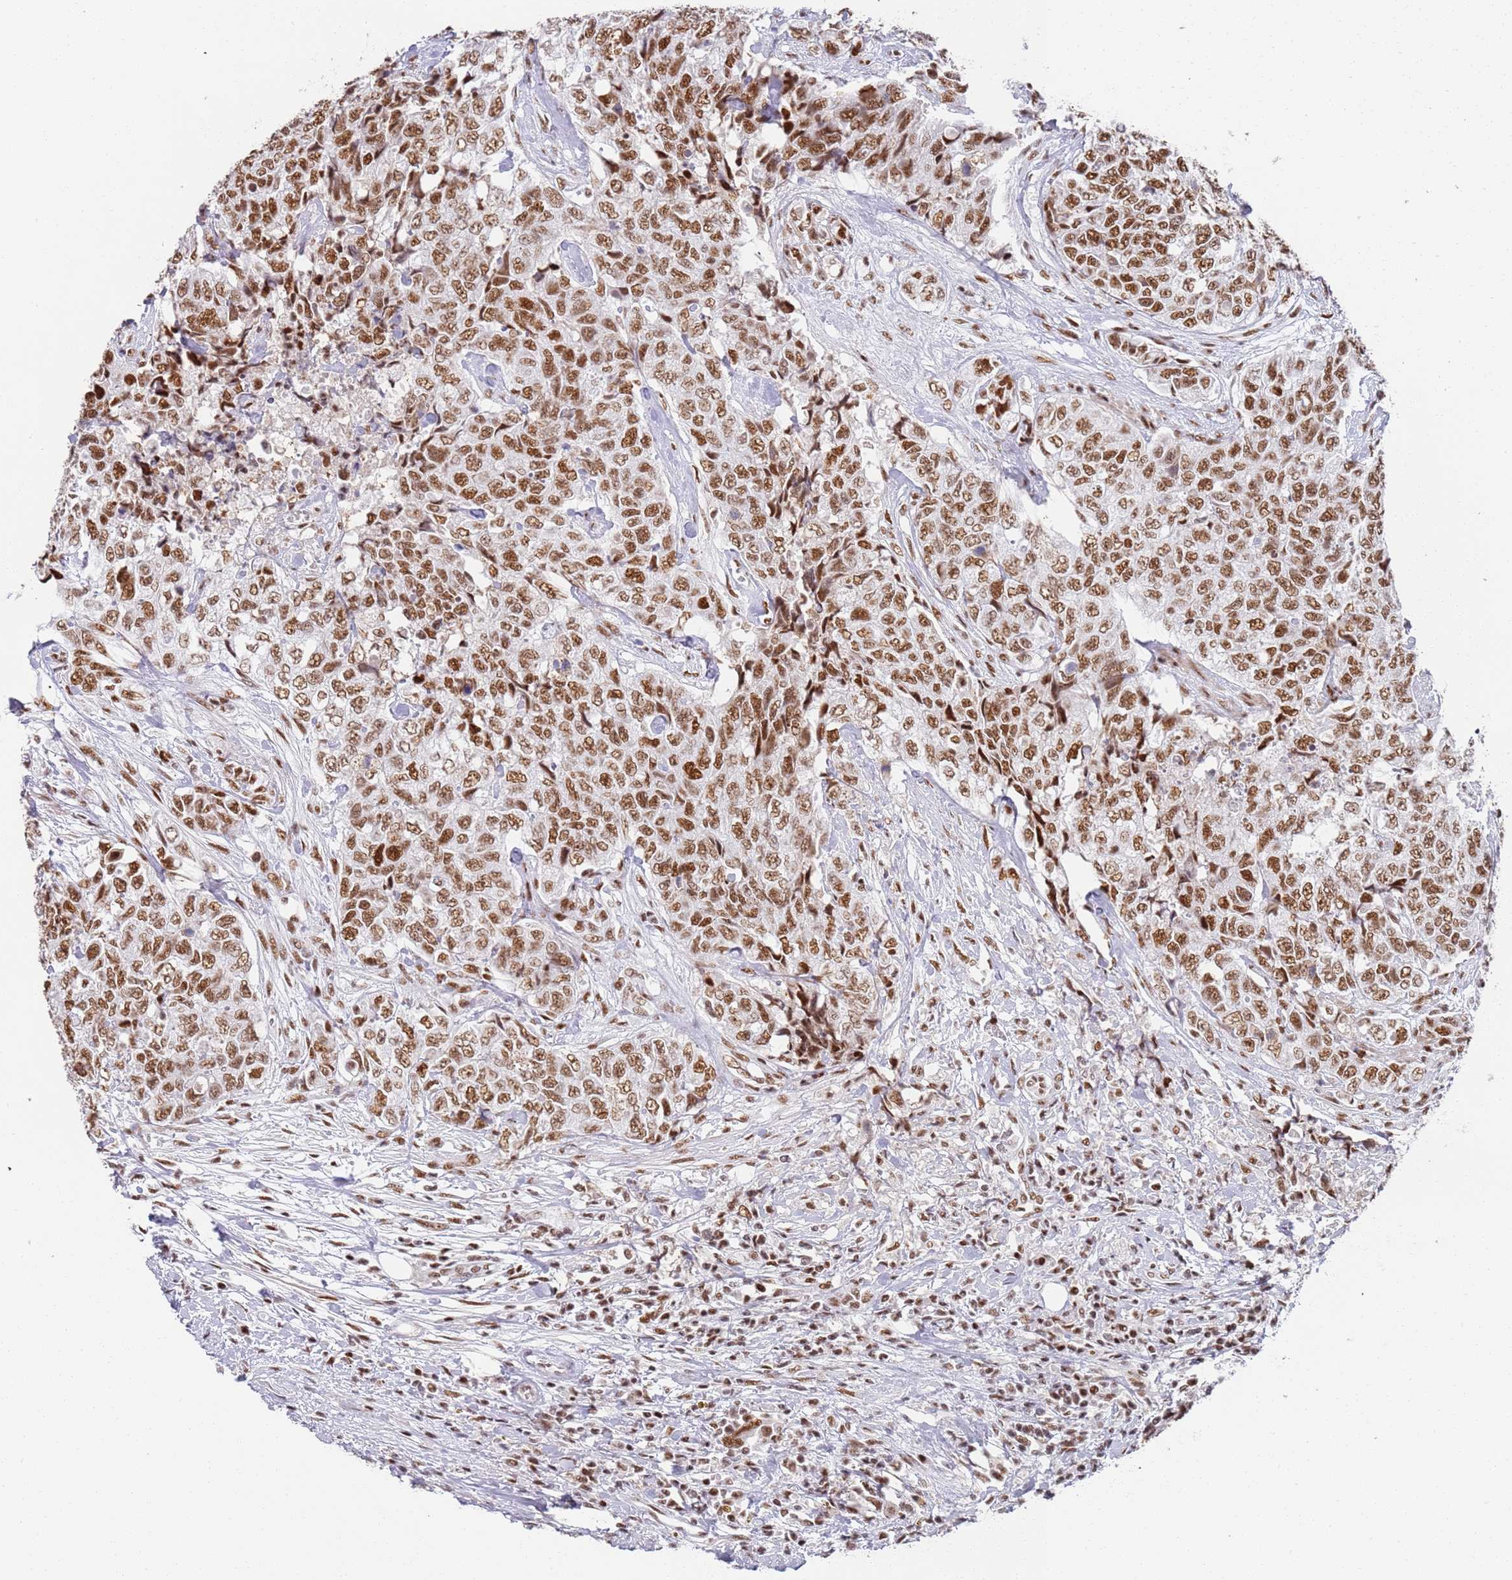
{"staining": {"intensity": "moderate", "quantity": ">75%", "location": "nuclear"}, "tissue": "urothelial cancer", "cell_type": "Tumor cells", "image_type": "cancer", "snomed": [{"axis": "morphology", "description": "Urothelial carcinoma, High grade"}, {"axis": "topography", "description": "Urinary bladder"}], "caption": "Protein expression analysis of human urothelial cancer reveals moderate nuclear positivity in about >75% of tumor cells.", "gene": "AKAP8L", "patient": {"sex": "female", "age": 78}}